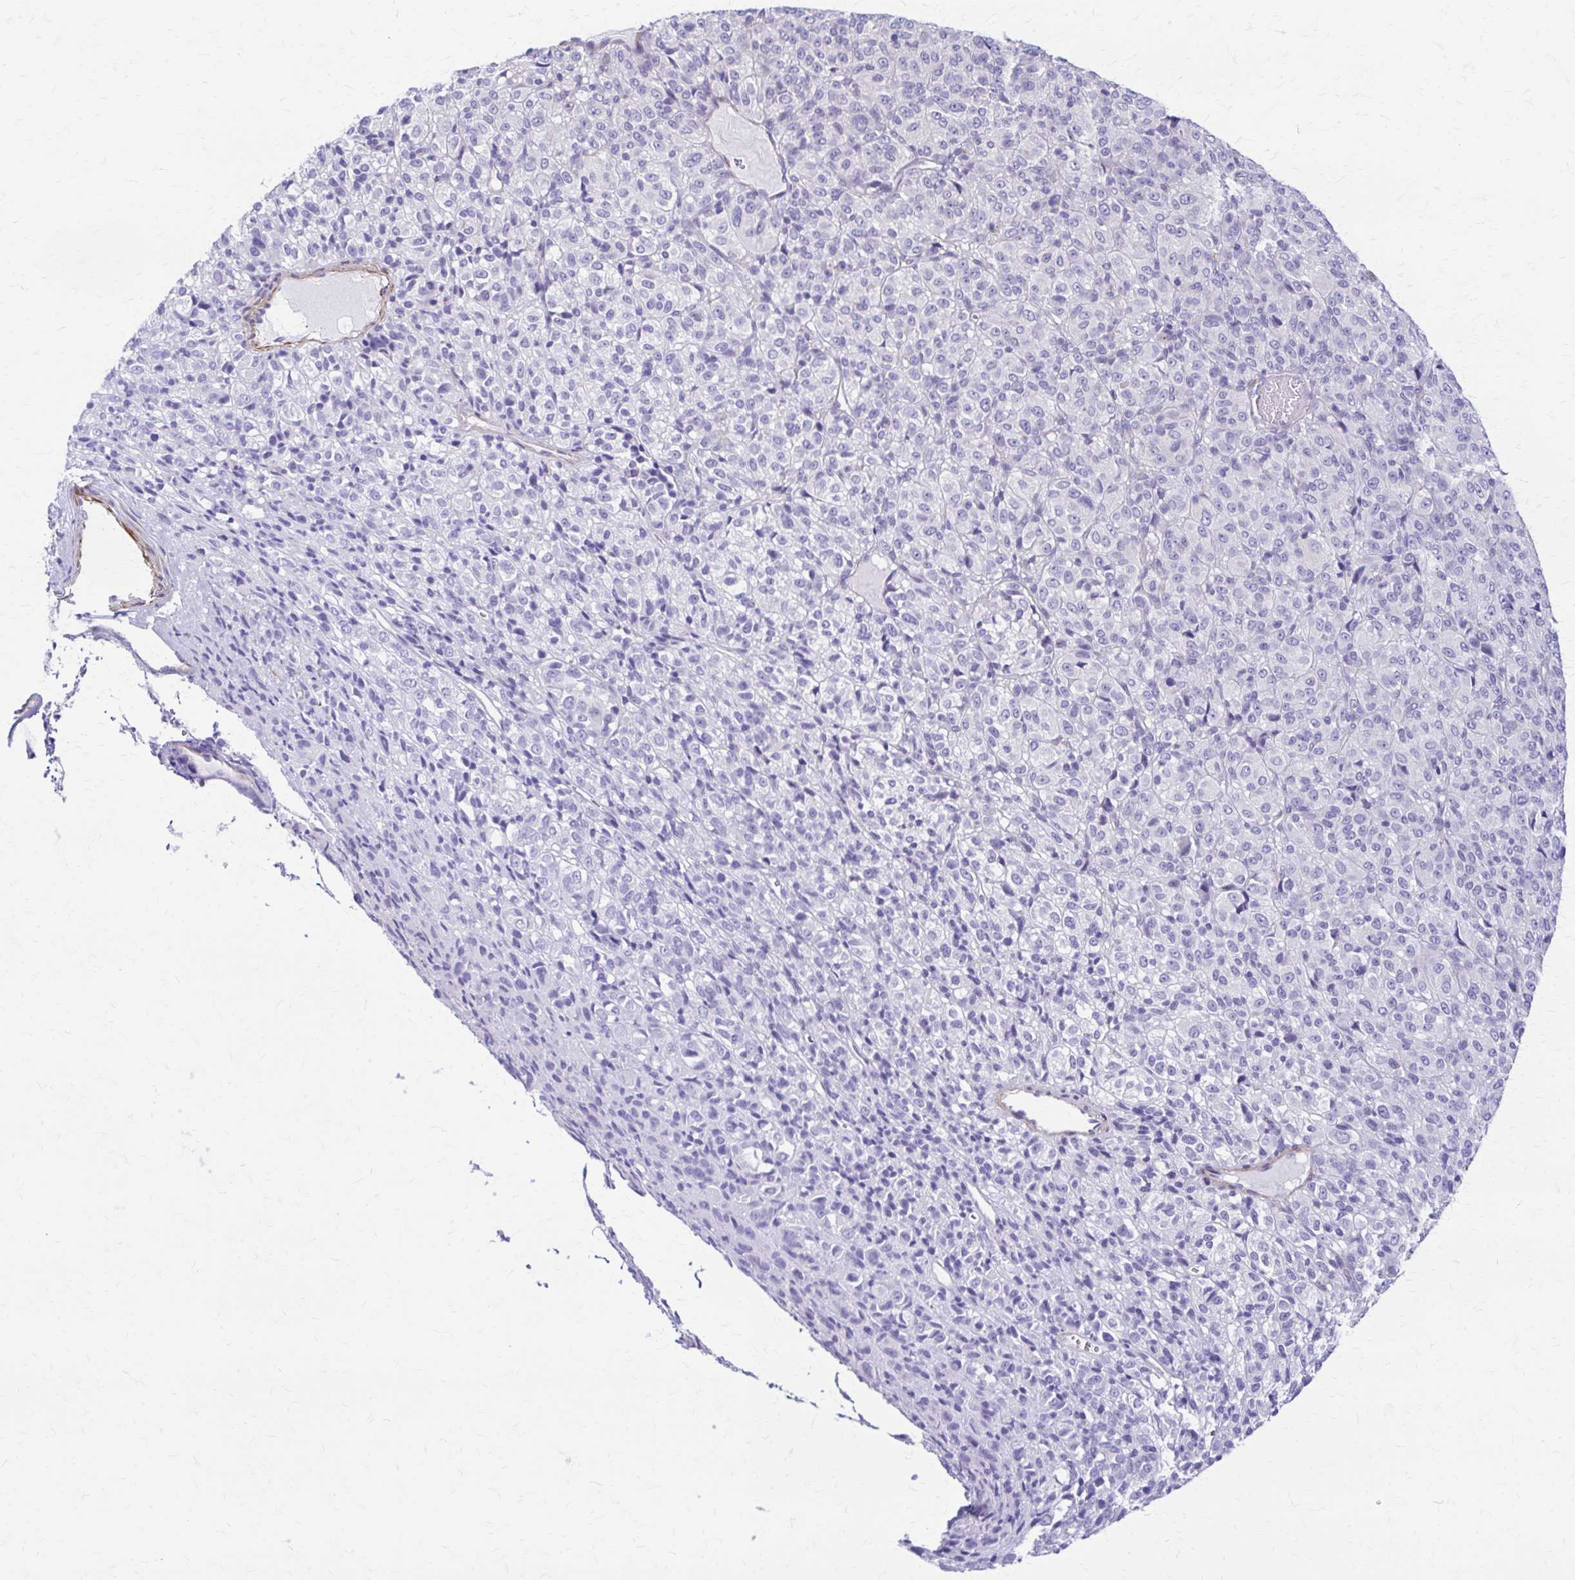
{"staining": {"intensity": "negative", "quantity": "none", "location": "none"}, "tissue": "melanoma", "cell_type": "Tumor cells", "image_type": "cancer", "snomed": [{"axis": "morphology", "description": "Malignant melanoma, Metastatic site"}, {"axis": "topography", "description": "Brain"}], "caption": "The photomicrograph exhibits no significant positivity in tumor cells of melanoma.", "gene": "DSP", "patient": {"sex": "female", "age": 56}}